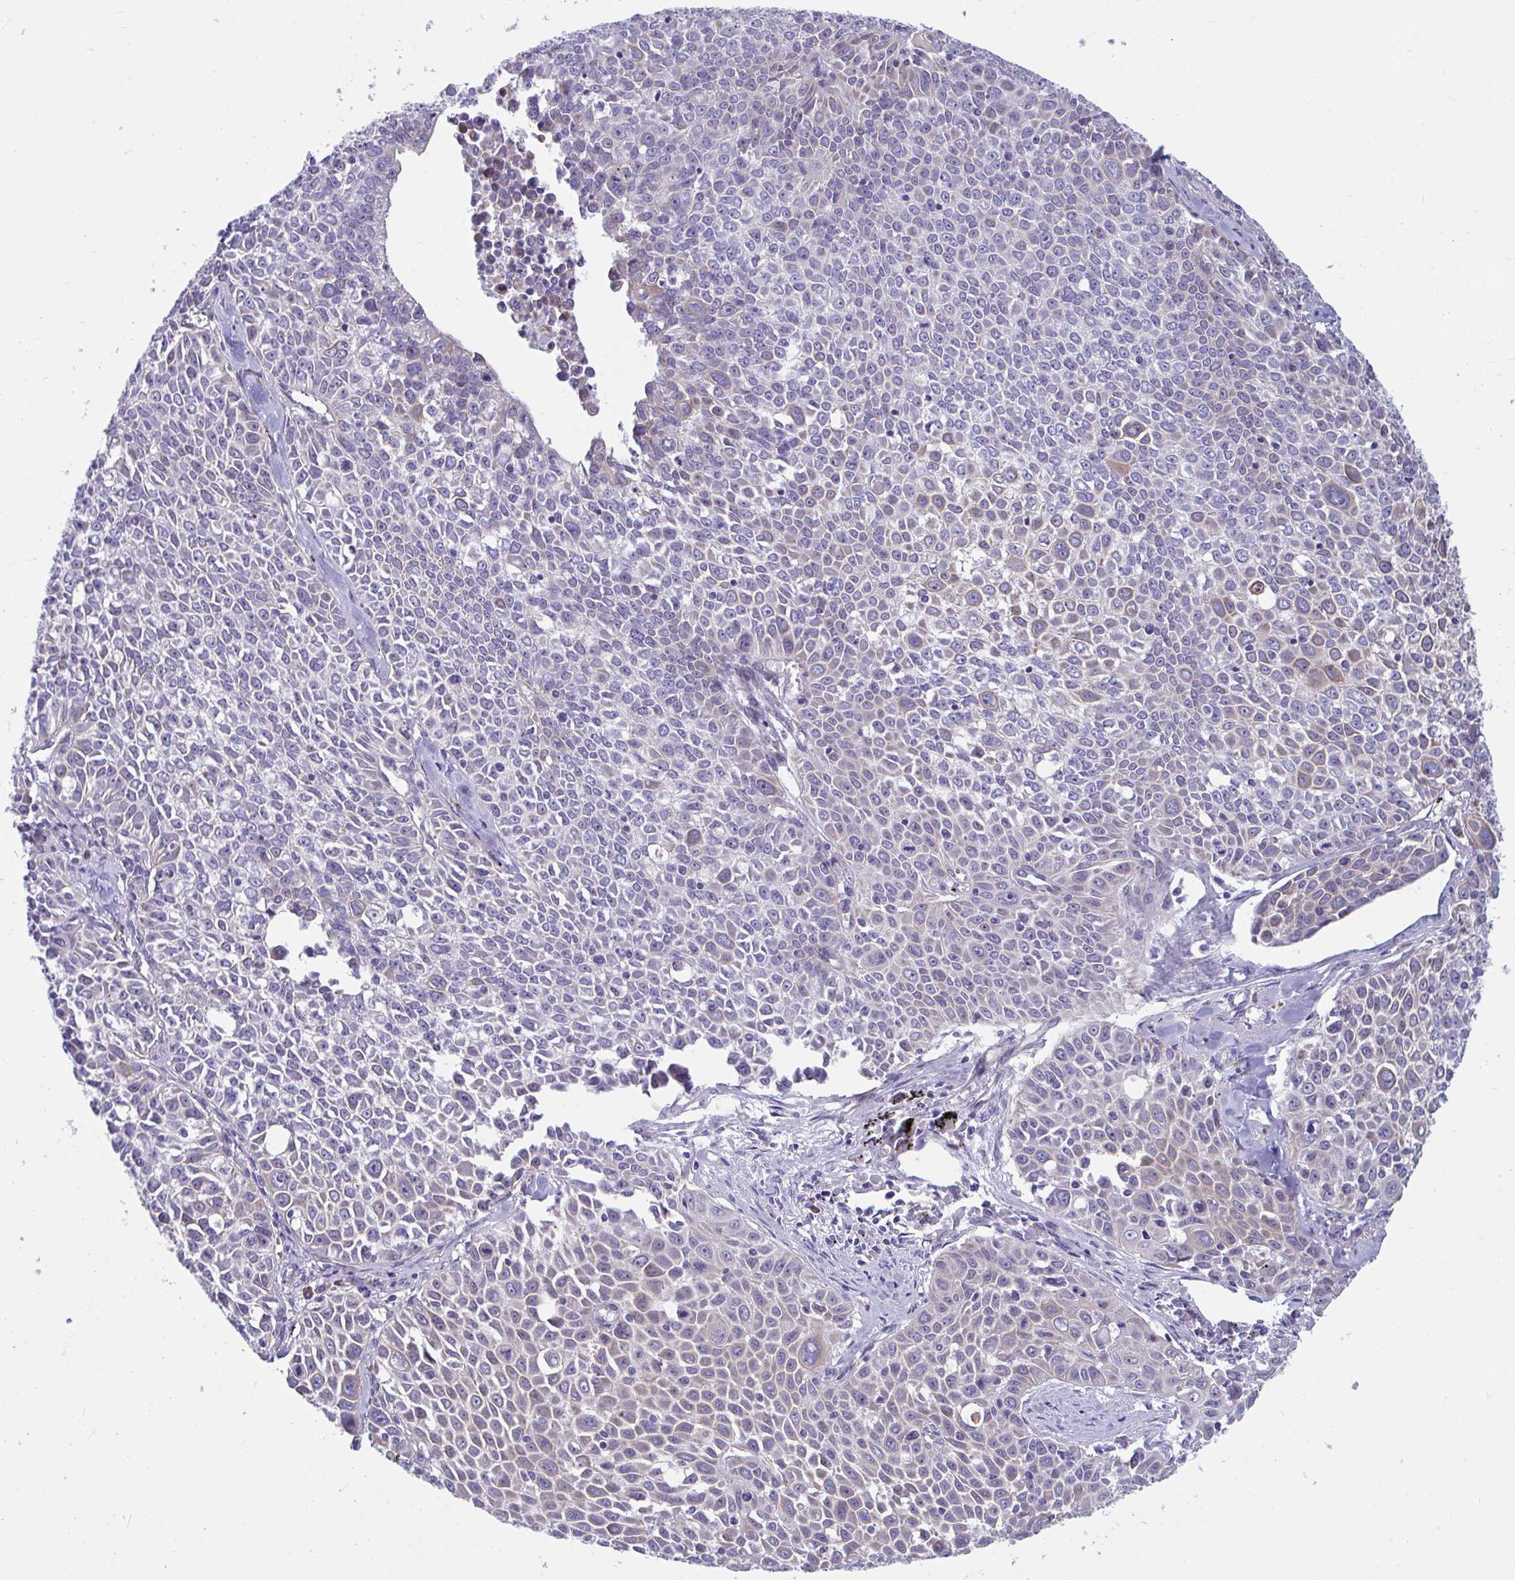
{"staining": {"intensity": "weak", "quantity": "<25%", "location": "cytoplasmic/membranous"}, "tissue": "lung cancer", "cell_type": "Tumor cells", "image_type": "cancer", "snomed": [{"axis": "morphology", "description": "Squamous cell carcinoma, NOS"}, {"axis": "morphology", "description": "Squamous cell carcinoma, metastatic, NOS"}, {"axis": "topography", "description": "Lymph node"}, {"axis": "topography", "description": "Lung"}], "caption": "This is an immunohistochemistry (IHC) image of lung cancer (squamous cell carcinoma). There is no expression in tumor cells.", "gene": "WBP1", "patient": {"sex": "female", "age": 62}}